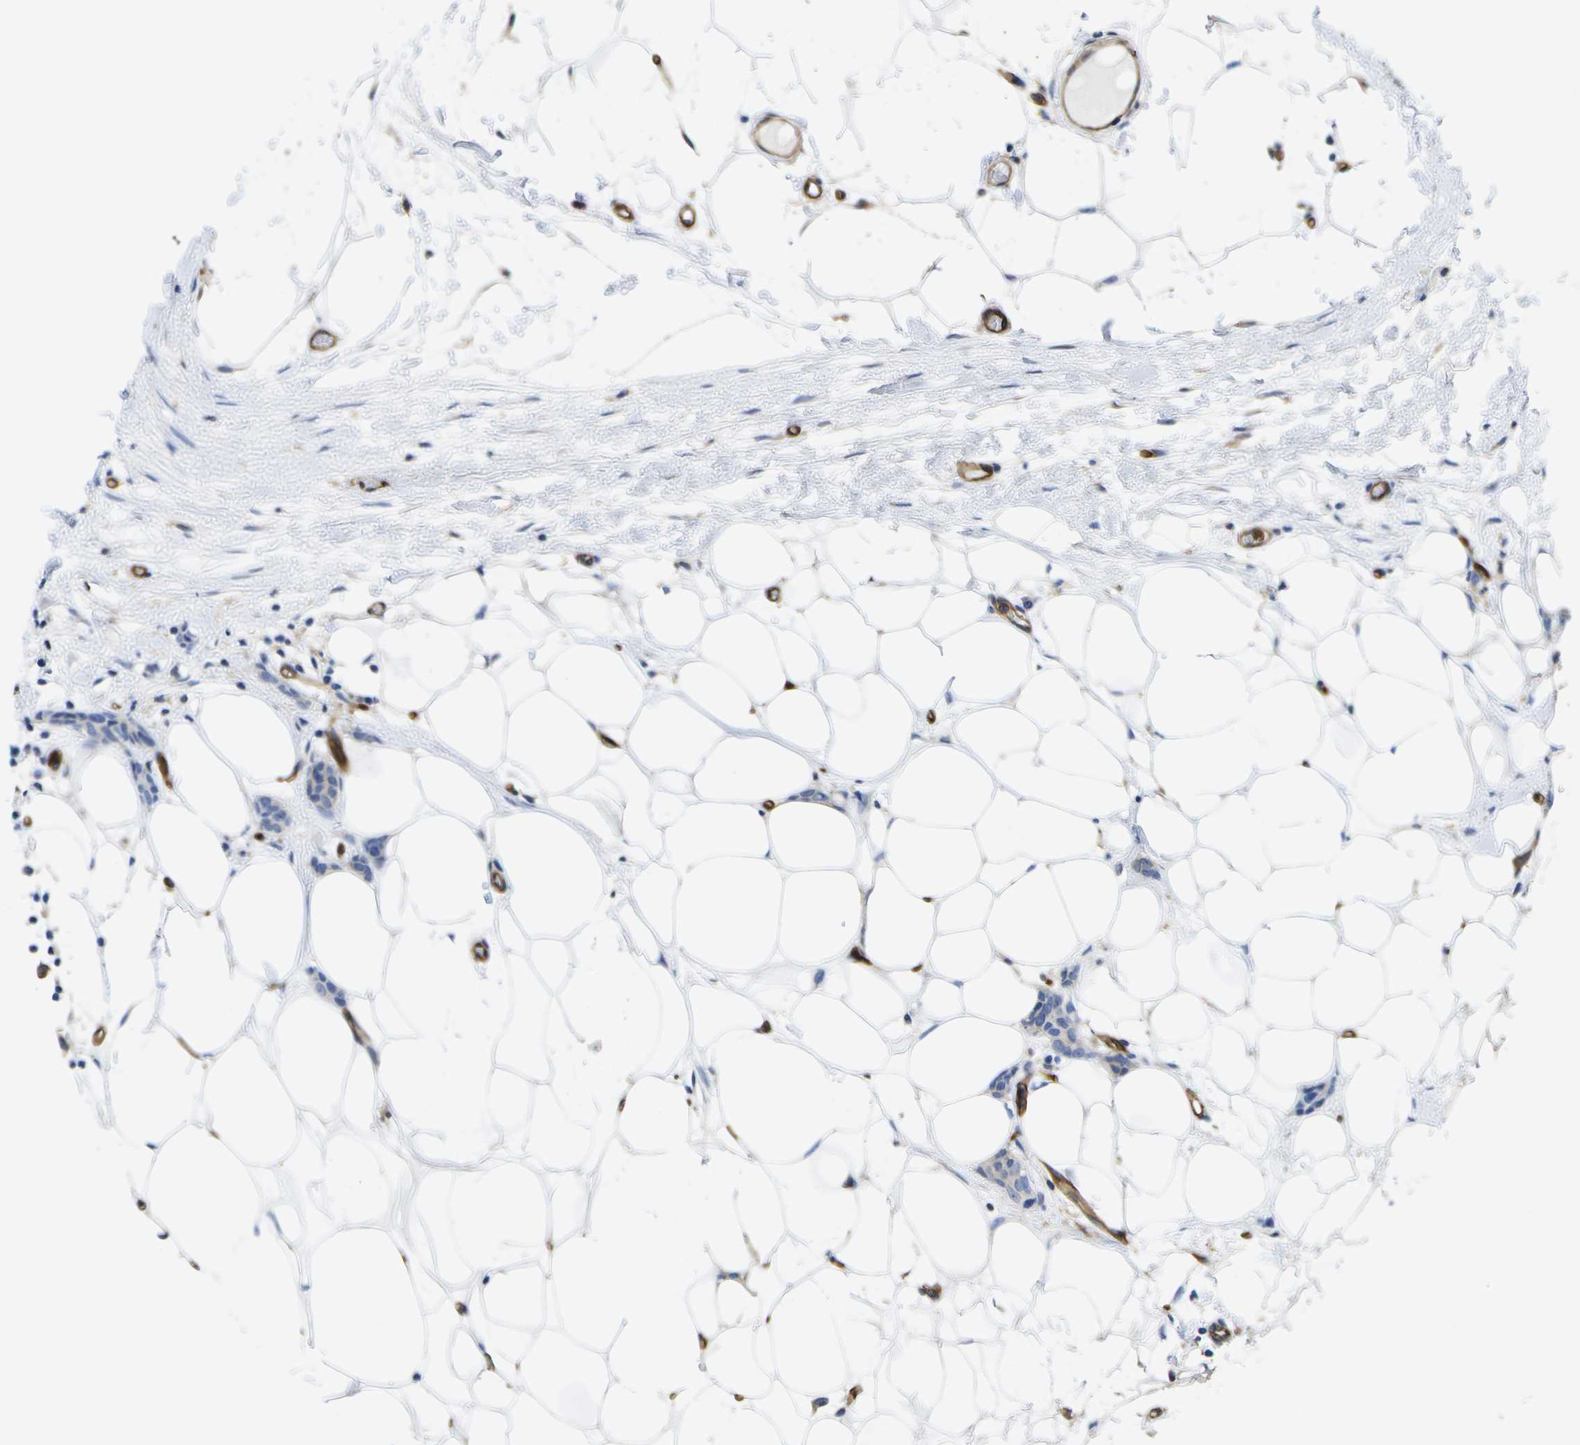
{"staining": {"intensity": "negative", "quantity": "none", "location": "none"}, "tissue": "breast cancer", "cell_type": "Tumor cells", "image_type": "cancer", "snomed": [{"axis": "morphology", "description": "Lobular carcinoma"}, {"axis": "topography", "description": "Skin"}, {"axis": "topography", "description": "Breast"}], "caption": "DAB immunohistochemical staining of breast cancer demonstrates no significant positivity in tumor cells.", "gene": "DYSF", "patient": {"sex": "female", "age": 46}}